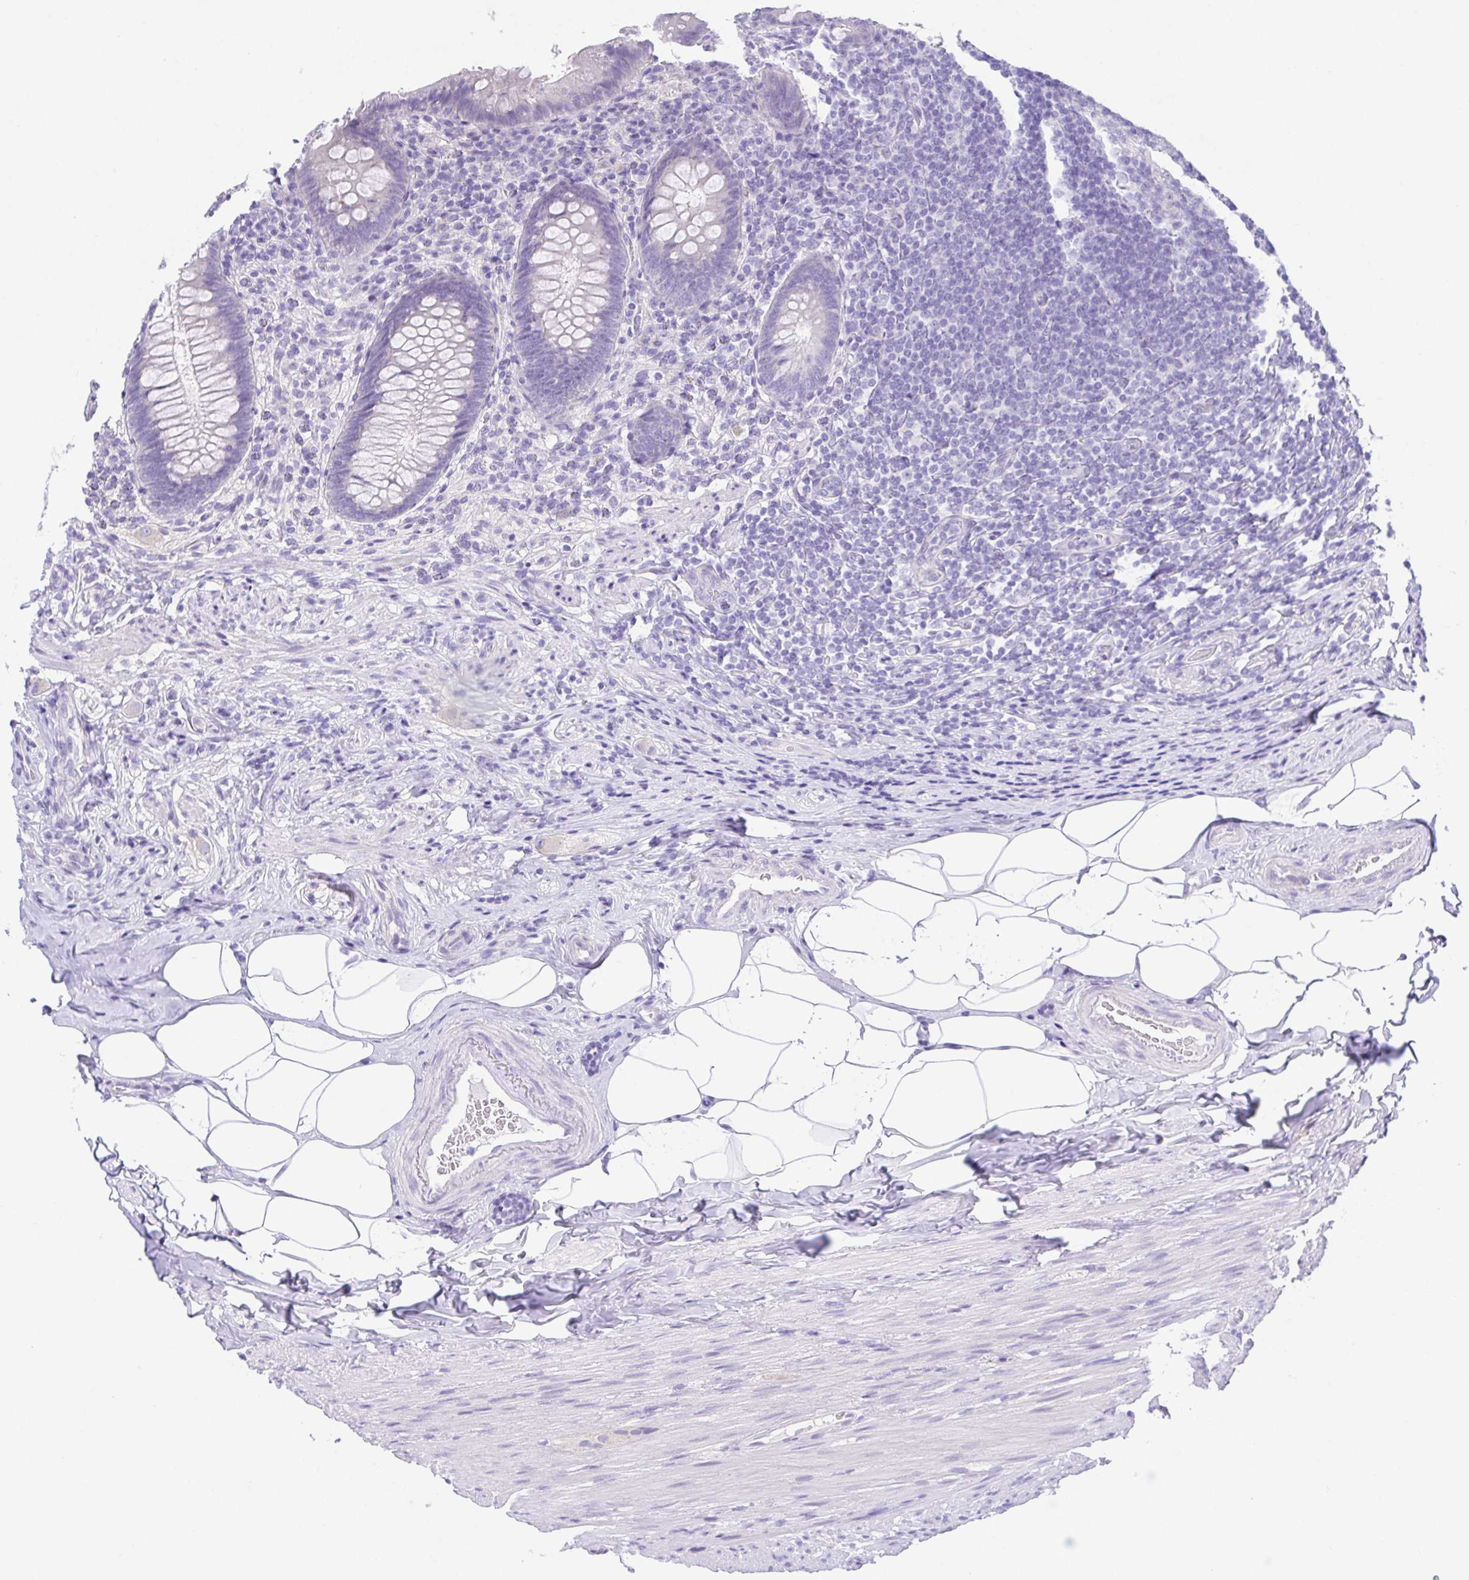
{"staining": {"intensity": "negative", "quantity": "none", "location": "none"}, "tissue": "appendix", "cell_type": "Glandular cells", "image_type": "normal", "snomed": [{"axis": "morphology", "description": "Normal tissue, NOS"}, {"axis": "topography", "description": "Appendix"}], "caption": "Glandular cells are negative for protein expression in benign human appendix. (DAB IHC visualized using brightfield microscopy, high magnification).", "gene": "LUZP4", "patient": {"sex": "male", "age": 47}}